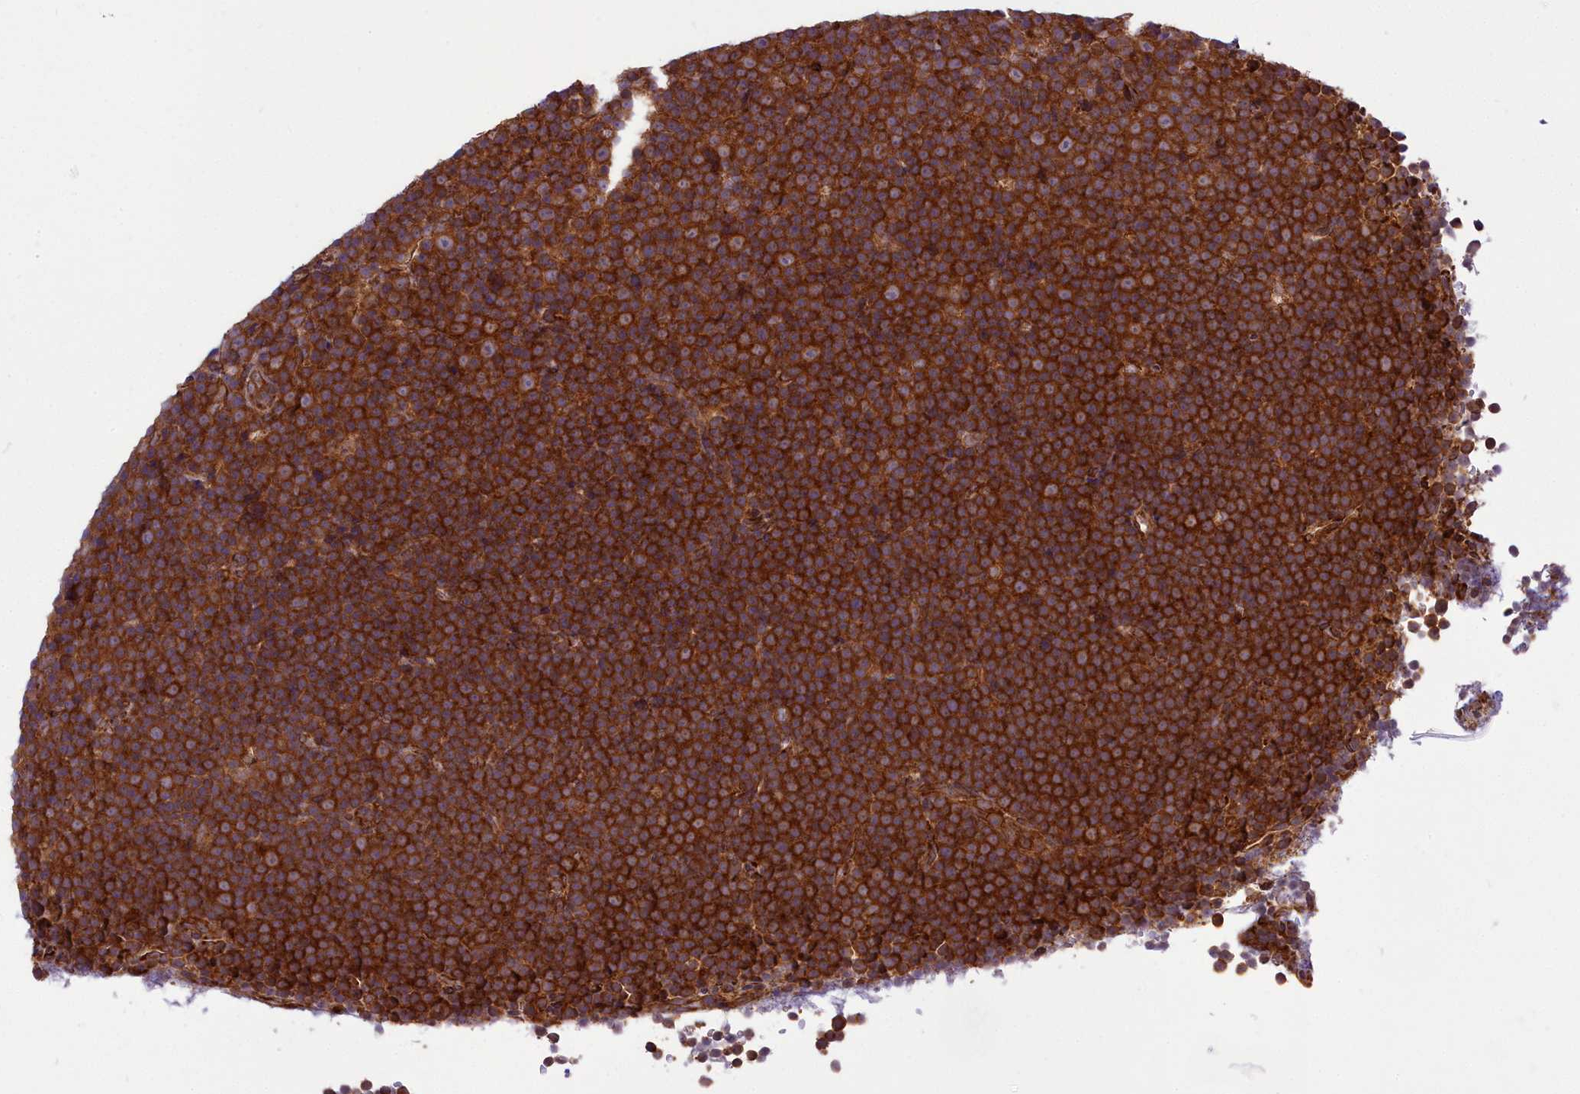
{"staining": {"intensity": "strong", "quantity": ">75%", "location": "cytoplasmic/membranous"}, "tissue": "lymphoma", "cell_type": "Tumor cells", "image_type": "cancer", "snomed": [{"axis": "morphology", "description": "Malignant lymphoma, non-Hodgkin's type, Low grade"}, {"axis": "topography", "description": "Lymph node"}], "caption": "A high amount of strong cytoplasmic/membranous staining is present in about >75% of tumor cells in lymphoma tissue. (Stains: DAB in brown, nuclei in blue, Microscopy: brightfield microscopy at high magnification).", "gene": "DHCR7", "patient": {"sex": "female", "age": 67}}